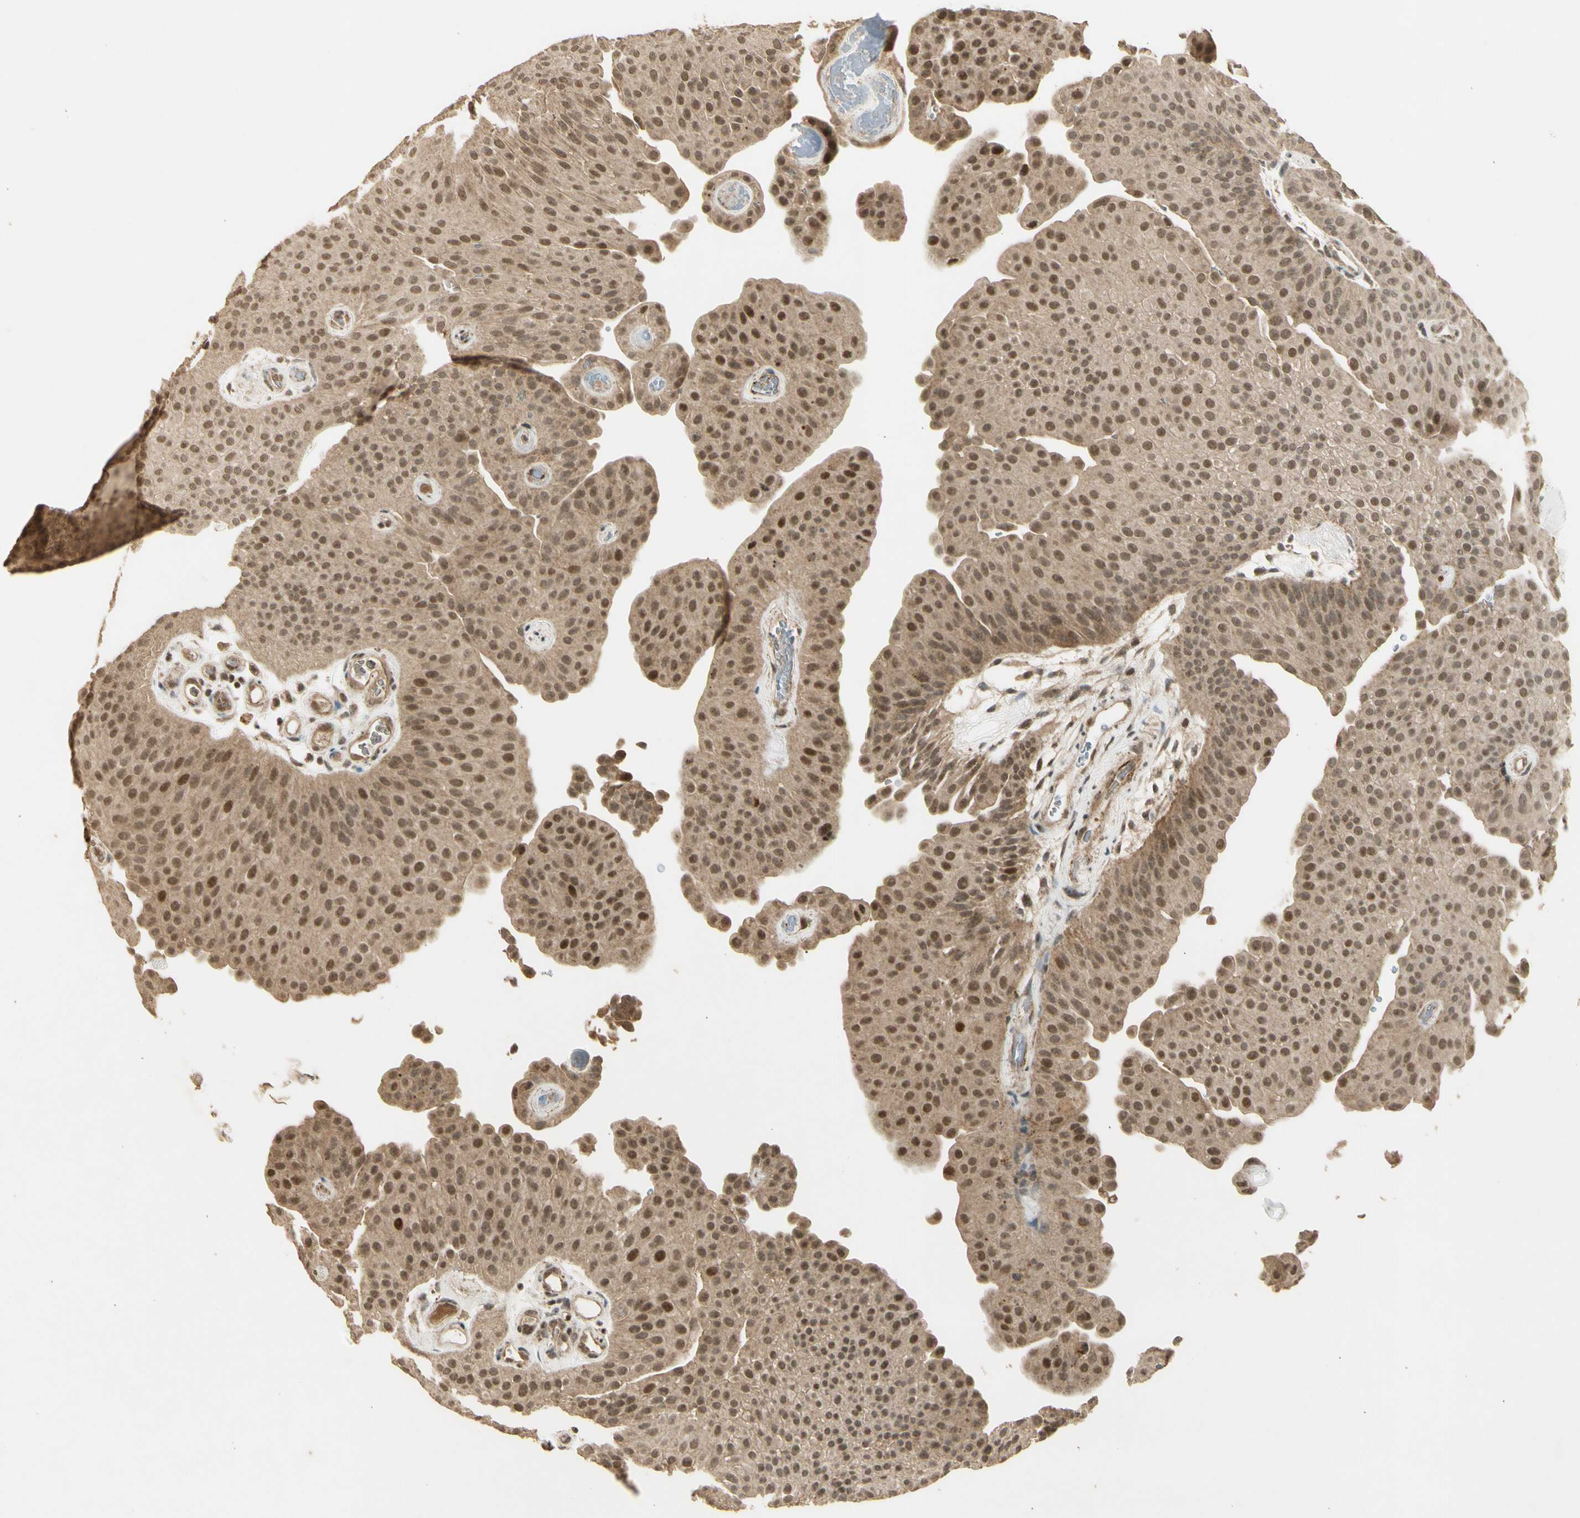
{"staining": {"intensity": "moderate", "quantity": ">75%", "location": "cytoplasmic/membranous,nuclear"}, "tissue": "urothelial cancer", "cell_type": "Tumor cells", "image_type": "cancer", "snomed": [{"axis": "morphology", "description": "Urothelial carcinoma, Low grade"}, {"axis": "topography", "description": "Urinary bladder"}], "caption": "Immunohistochemical staining of urothelial cancer shows medium levels of moderate cytoplasmic/membranous and nuclear protein staining in about >75% of tumor cells.", "gene": "GMEB2", "patient": {"sex": "female", "age": 60}}